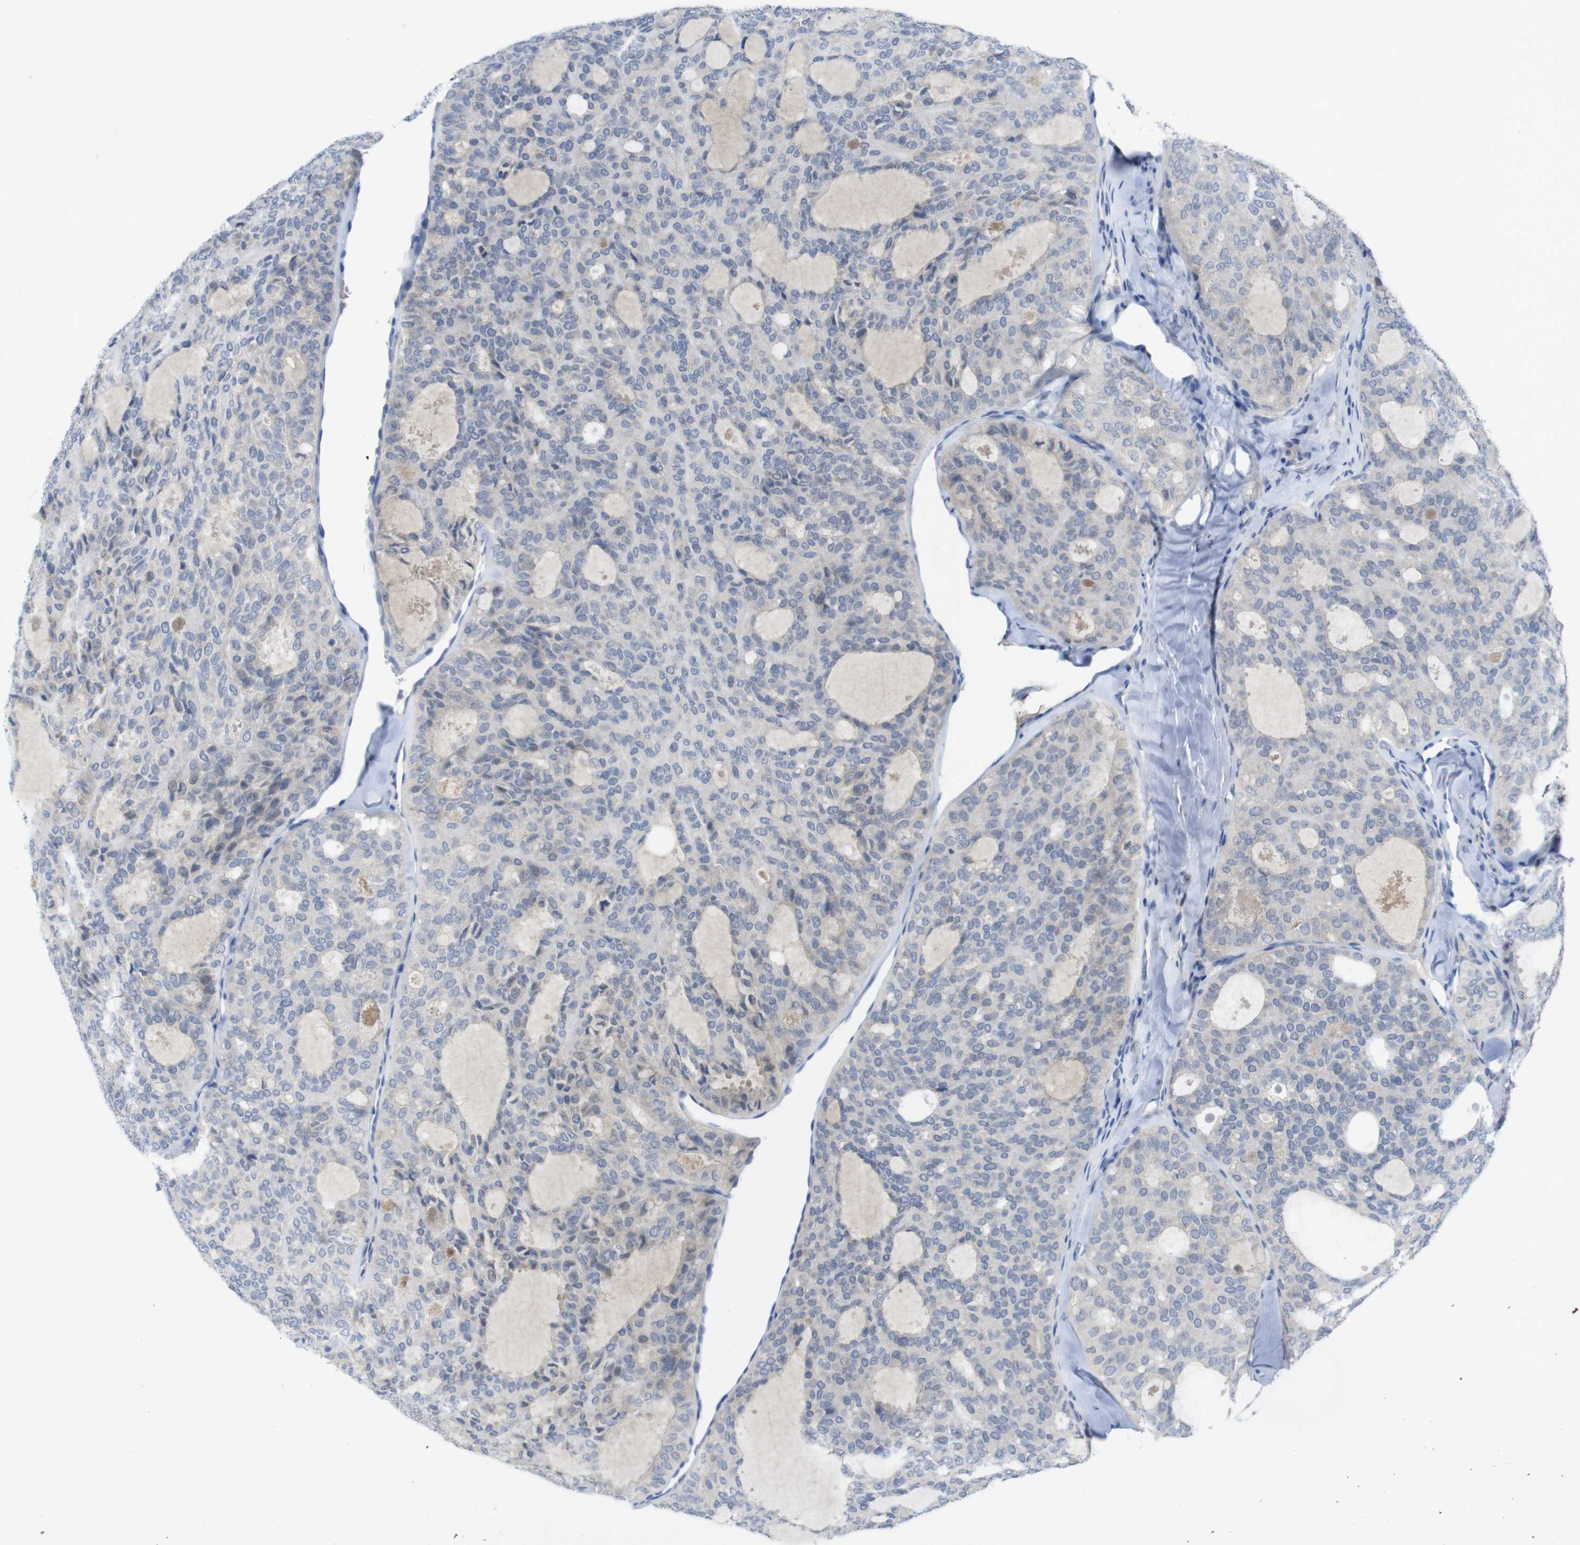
{"staining": {"intensity": "negative", "quantity": "none", "location": "none"}, "tissue": "thyroid cancer", "cell_type": "Tumor cells", "image_type": "cancer", "snomed": [{"axis": "morphology", "description": "Follicular adenoma carcinoma, NOS"}, {"axis": "topography", "description": "Thyroid gland"}], "caption": "Protein analysis of follicular adenoma carcinoma (thyroid) shows no significant expression in tumor cells. (DAB (3,3'-diaminobenzidine) immunohistochemistry with hematoxylin counter stain).", "gene": "SLAMF7", "patient": {"sex": "male", "age": 75}}